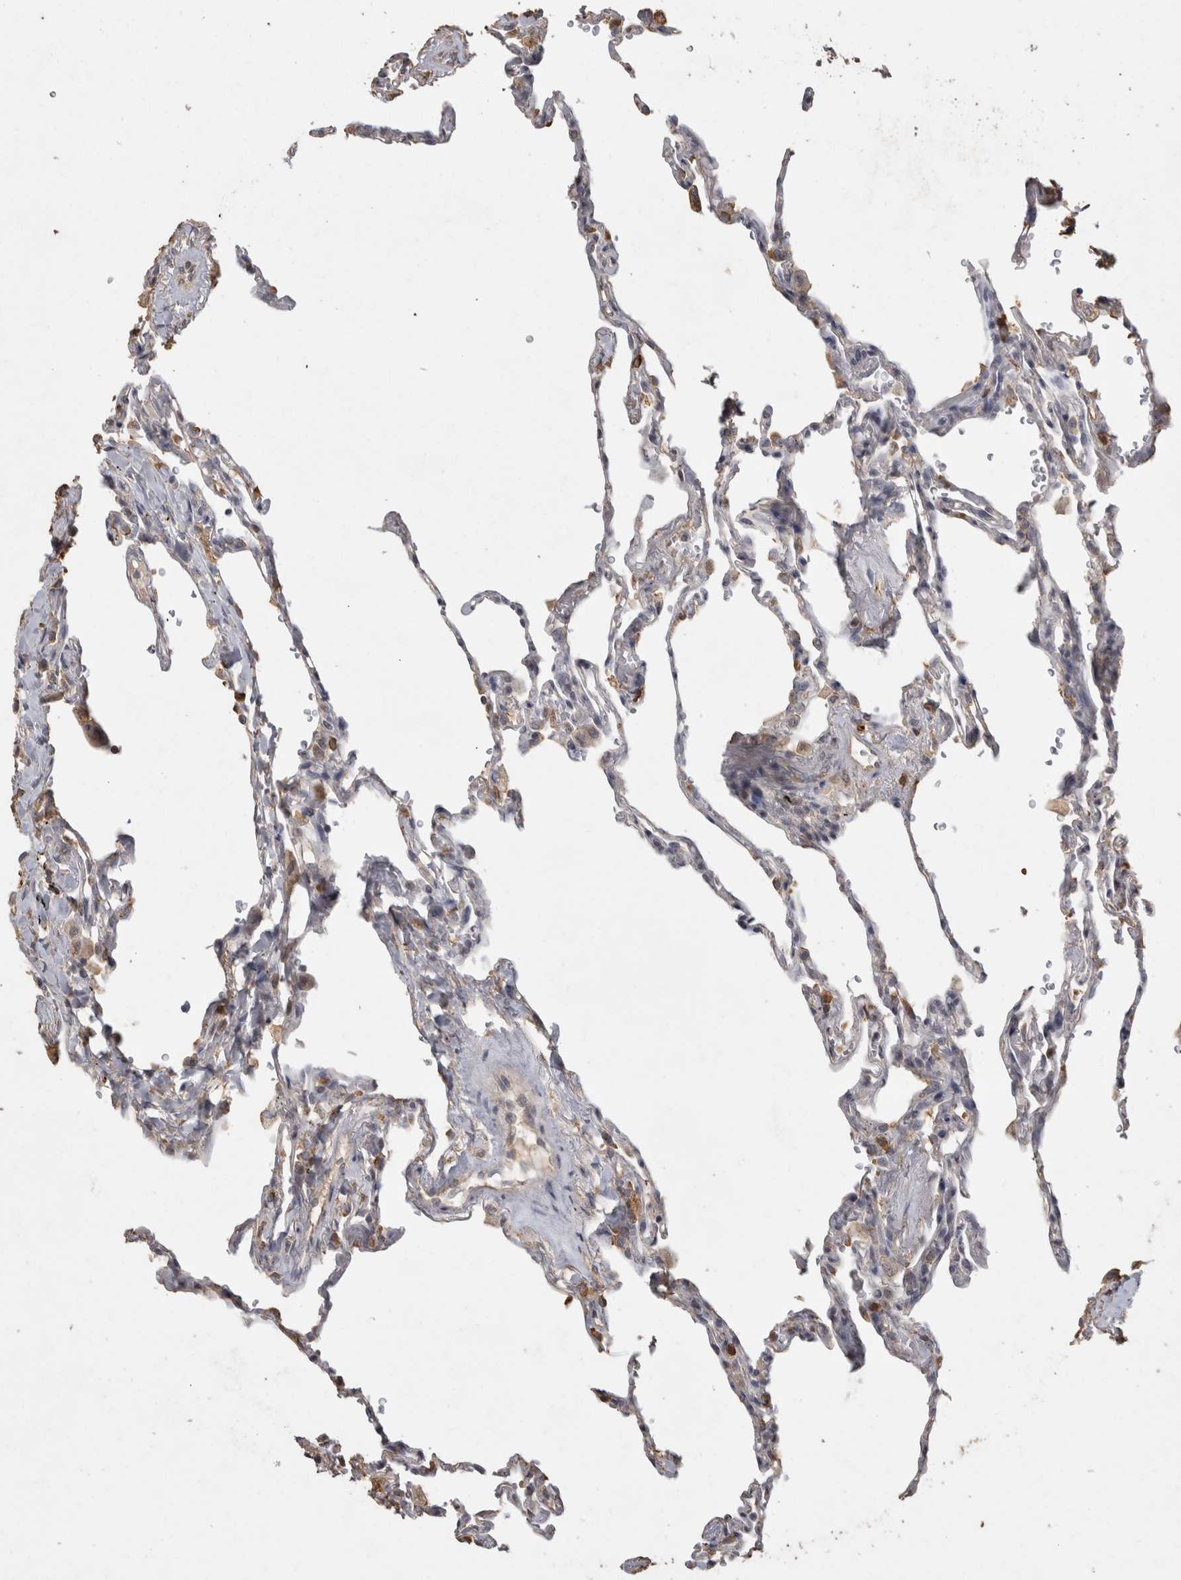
{"staining": {"intensity": "negative", "quantity": "none", "location": "none"}, "tissue": "lung", "cell_type": "Alveolar cells", "image_type": "normal", "snomed": [{"axis": "morphology", "description": "Normal tissue, NOS"}, {"axis": "topography", "description": "Lung"}], "caption": "An immunohistochemistry histopathology image of benign lung is shown. There is no staining in alveolar cells of lung.", "gene": "REPS2", "patient": {"sex": "male", "age": 59}}